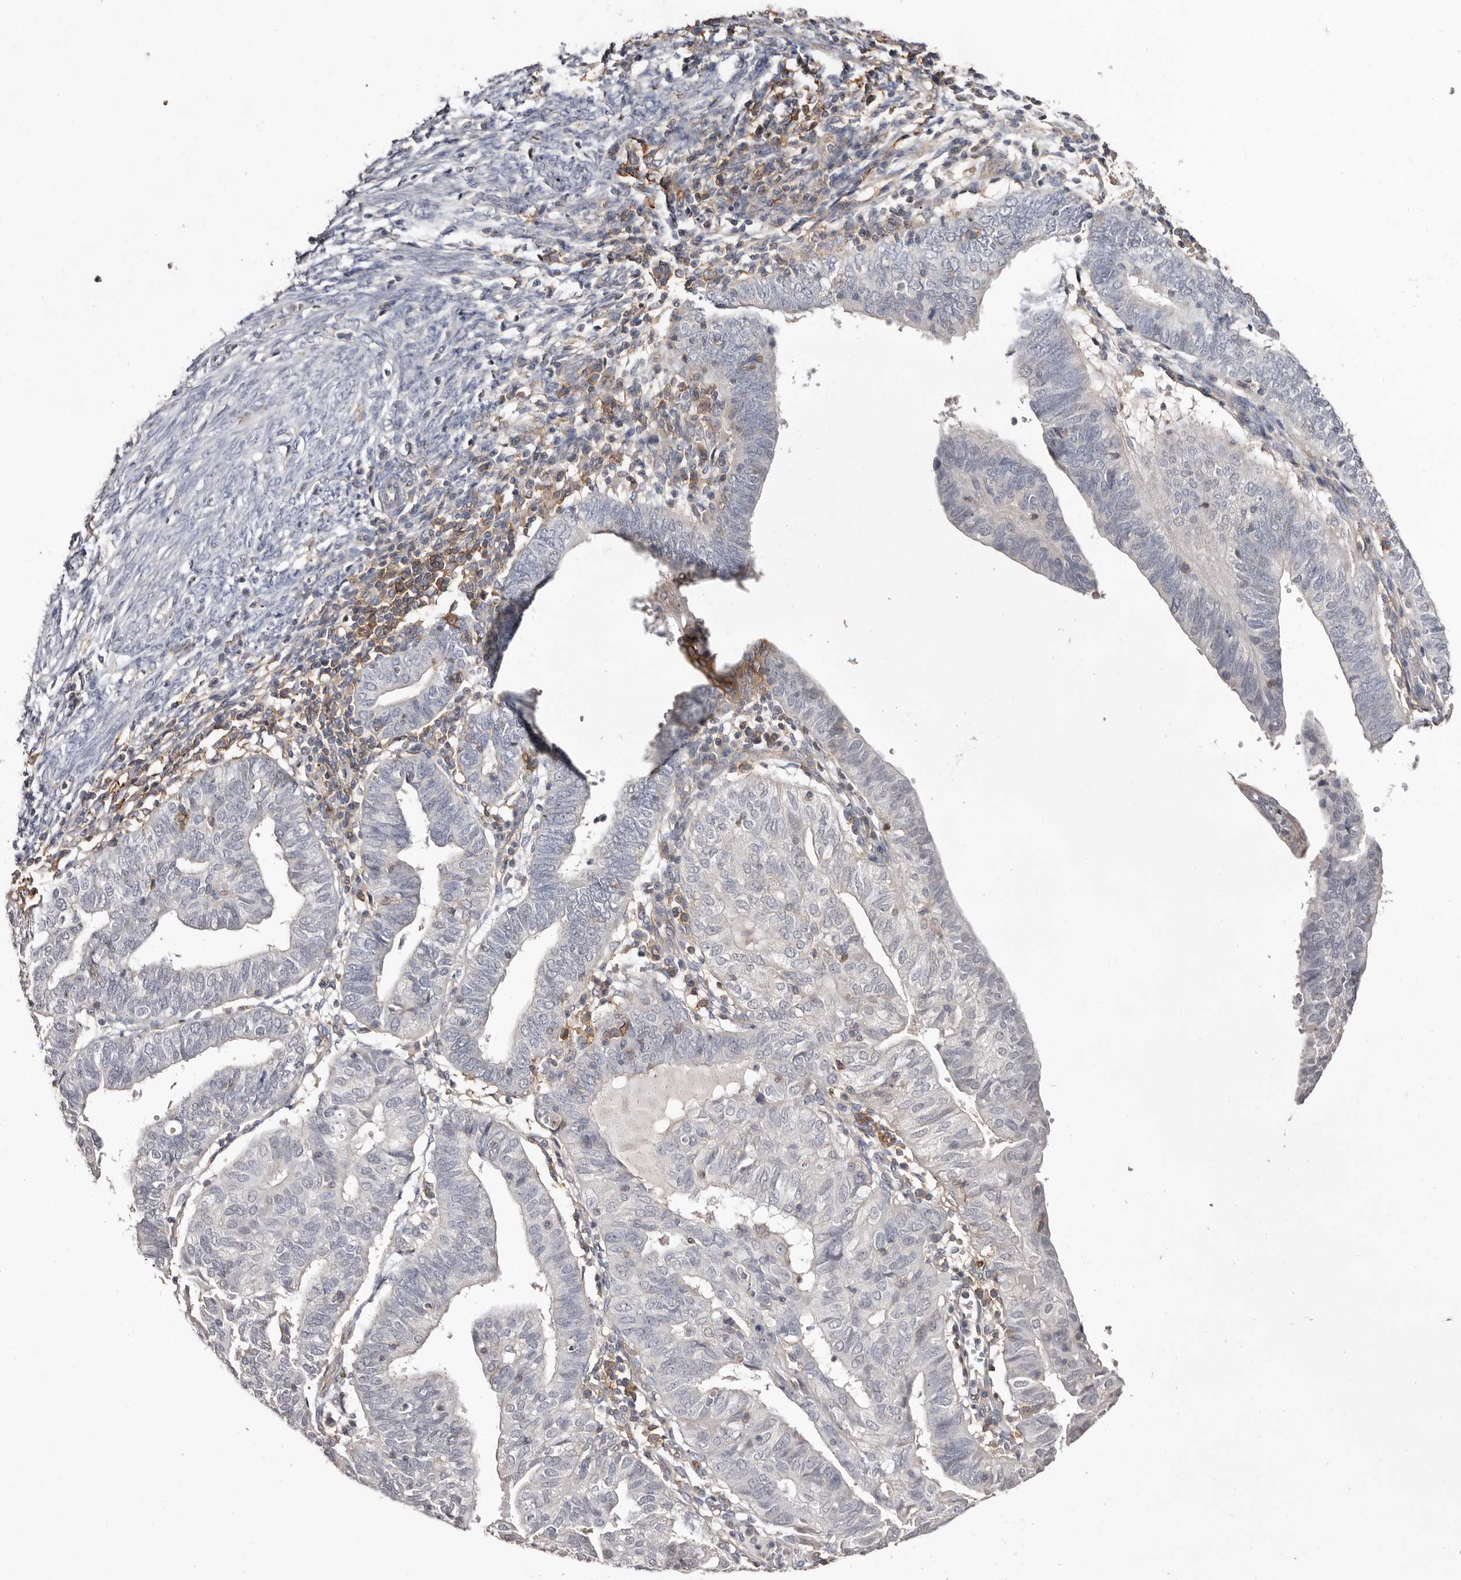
{"staining": {"intensity": "moderate", "quantity": "<25%", "location": "cytoplasmic/membranous"}, "tissue": "endometrial cancer", "cell_type": "Tumor cells", "image_type": "cancer", "snomed": [{"axis": "morphology", "description": "Adenocarcinoma, NOS"}, {"axis": "topography", "description": "Uterus"}], "caption": "A micrograph of human endometrial cancer (adenocarcinoma) stained for a protein demonstrates moderate cytoplasmic/membranous brown staining in tumor cells.", "gene": "MMACHC", "patient": {"sex": "female", "age": 77}}